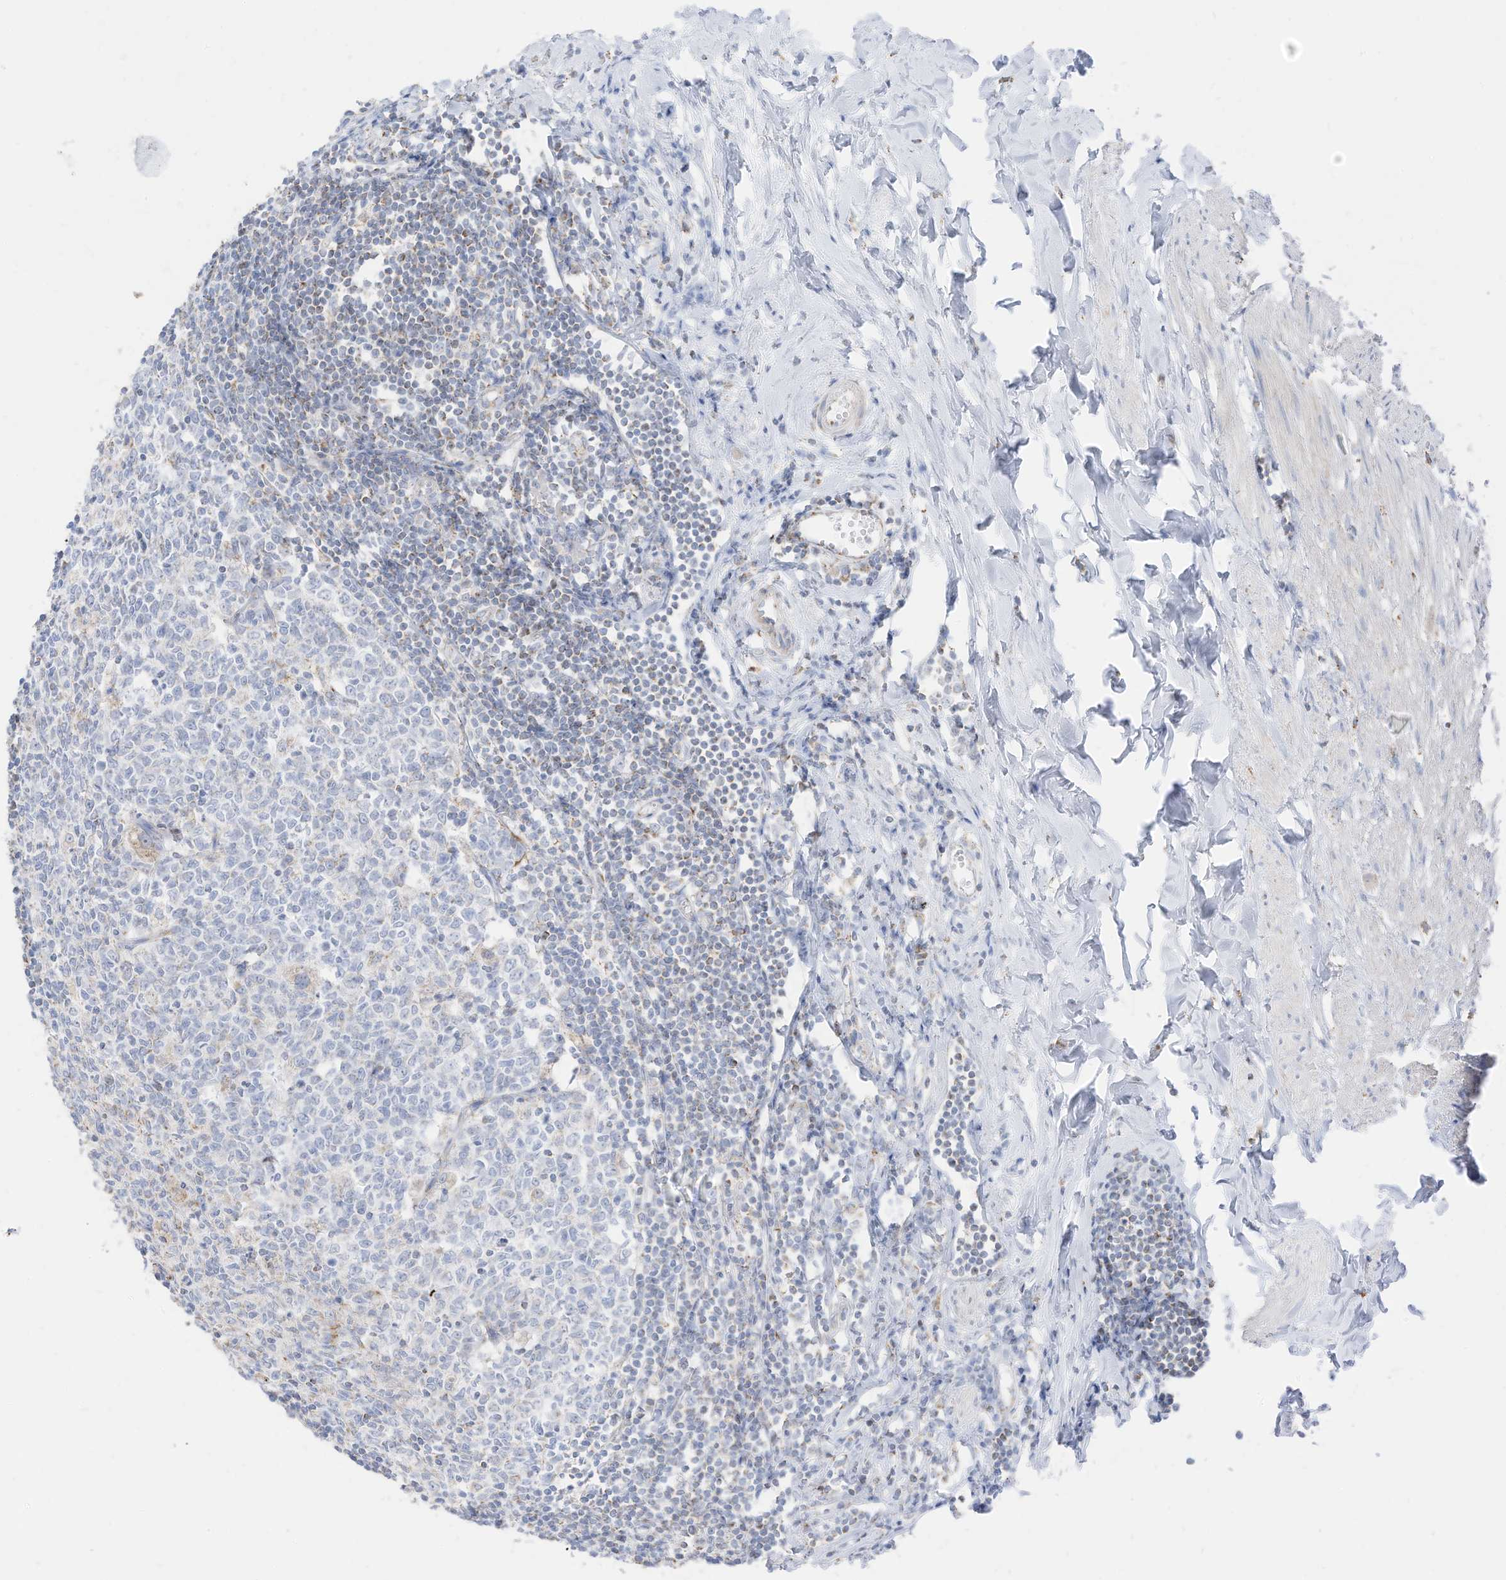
{"staining": {"intensity": "moderate", "quantity": ">75%", "location": "cytoplasmic/membranous"}, "tissue": "appendix", "cell_type": "Glandular cells", "image_type": "normal", "snomed": [{"axis": "morphology", "description": "Normal tissue, NOS"}, {"axis": "topography", "description": "Appendix"}], "caption": "The micrograph demonstrates immunohistochemical staining of unremarkable appendix. There is moderate cytoplasmic/membranous expression is present in about >75% of glandular cells. (DAB = brown stain, brightfield microscopy at high magnification).", "gene": "ETHE1", "patient": {"sex": "female", "age": 54}}